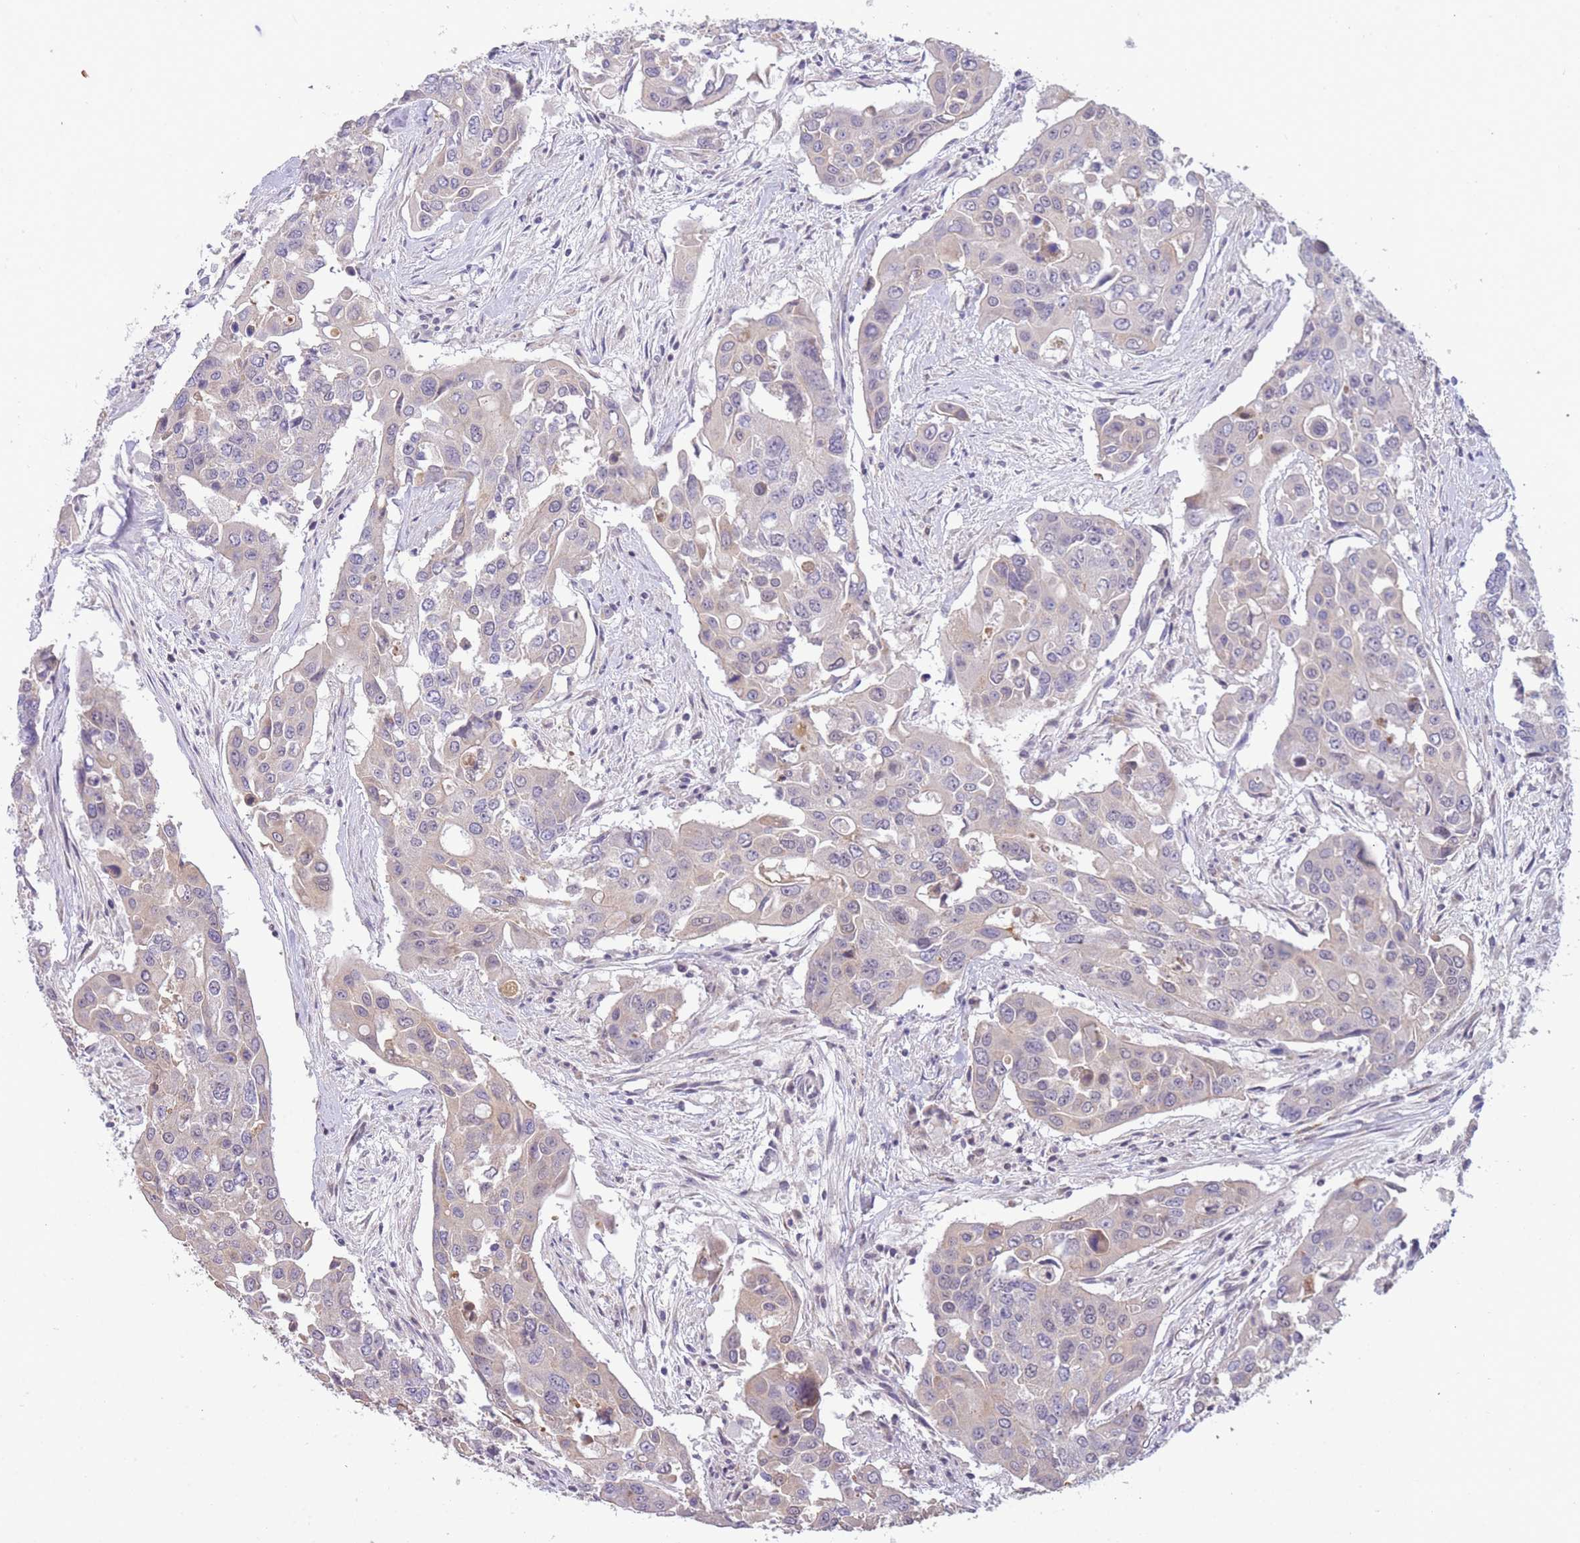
{"staining": {"intensity": "negative", "quantity": "none", "location": "none"}, "tissue": "colorectal cancer", "cell_type": "Tumor cells", "image_type": "cancer", "snomed": [{"axis": "morphology", "description": "Adenocarcinoma, NOS"}, {"axis": "topography", "description": "Colon"}], "caption": "Immunohistochemistry micrograph of neoplastic tissue: colorectal cancer (adenocarcinoma) stained with DAB reveals no significant protein positivity in tumor cells.", "gene": "GOLGA6L25", "patient": {"sex": "male", "age": 77}}